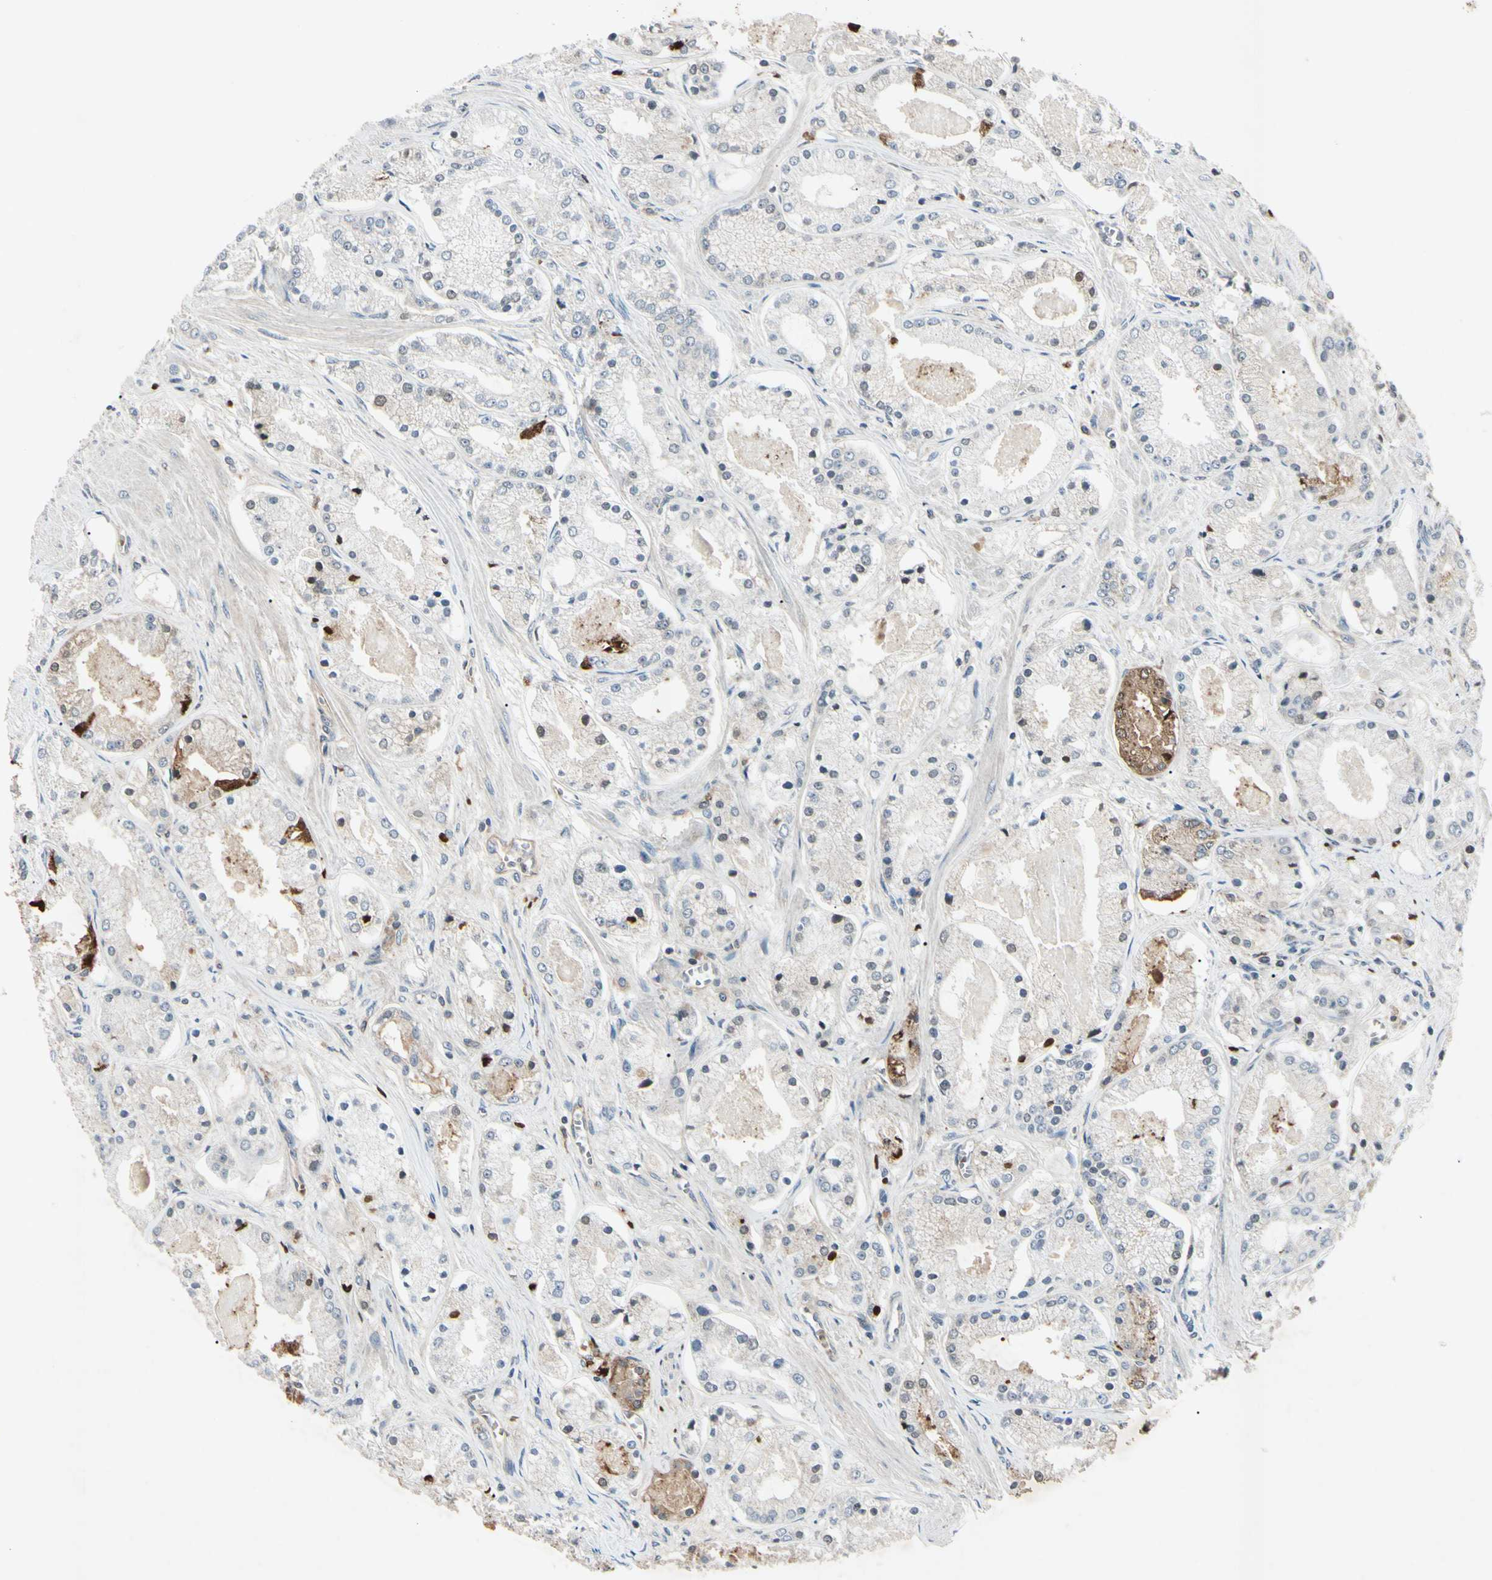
{"staining": {"intensity": "weak", "quantity": "<25%", "location": "cytoplasmic/membranous"}, "tissue": "prostate cancer", "cell_type": "Tumor cells", "image_type": "cancer", "snomed": [{"axis": "morphology", "description": "Adenocarcinoma, High grade"}, {"axis": "topography", "description": "Prostate"}], "caption": "Tumor cells are negative for protein expression in human prostate adenocarcinoma (high-grade).", "gene": "AEBP1", "patient": {"sex": "male", "age": 66}}